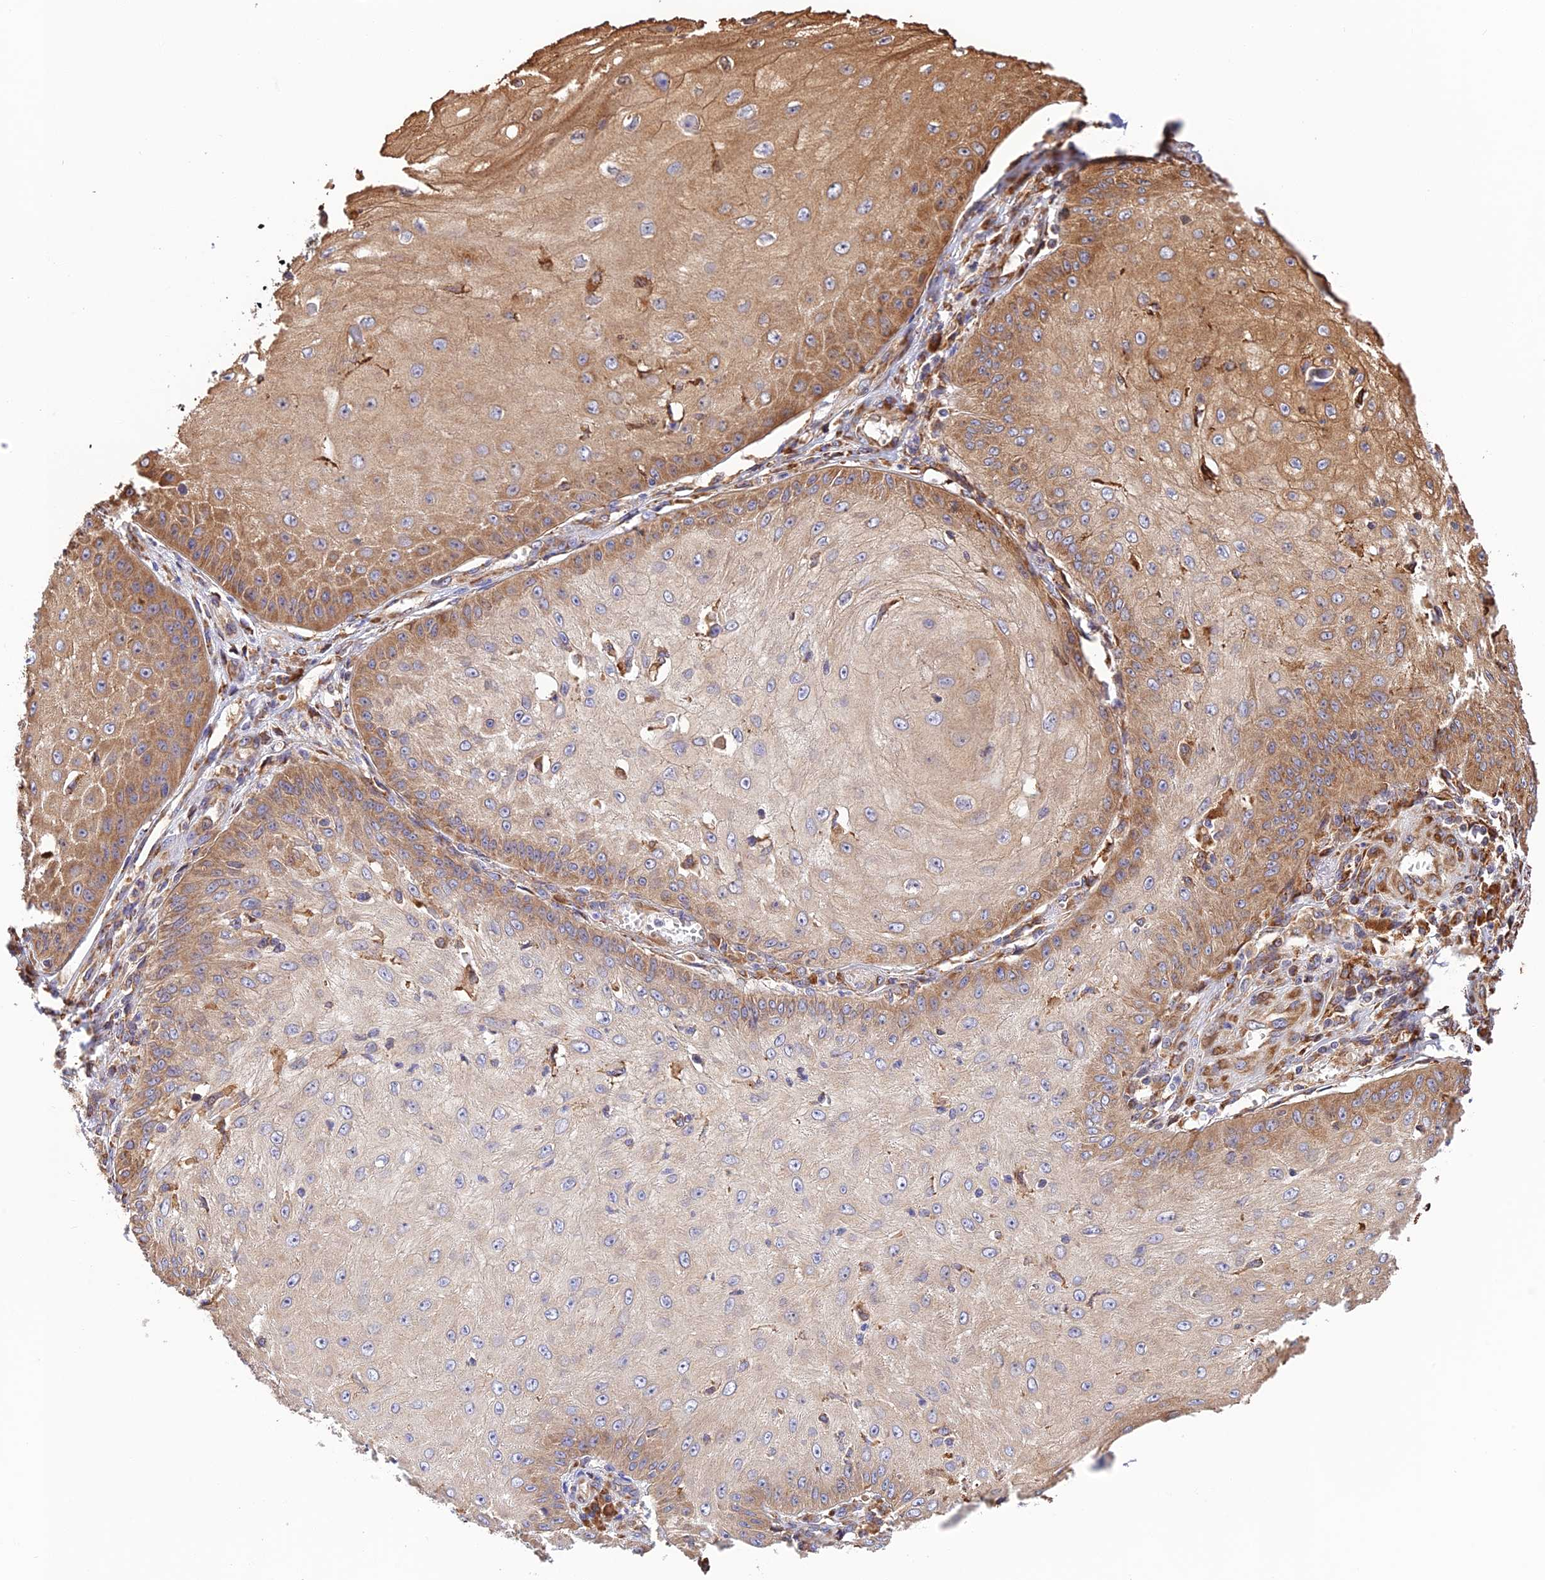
{"staining": {"intensity": "moderate", "quantity": "25%-75%", "location": "cytoplasmic/membranous"}, "tissue": "skin cancer", "cell_type": "Tumor cells", "image_type": "cancer", "snomed": [{"axis": "morphology", "description": "Squamous cell carcinoma, NOS"}, {"axis": "topography", "description": "Skin"}], "caption": "Human skin squamous cell carcinoma stained with a protein marker shows moderate staining in tumor cells.", "gene": "RPL5", "patient": {"sex": "male", "age": 70}}